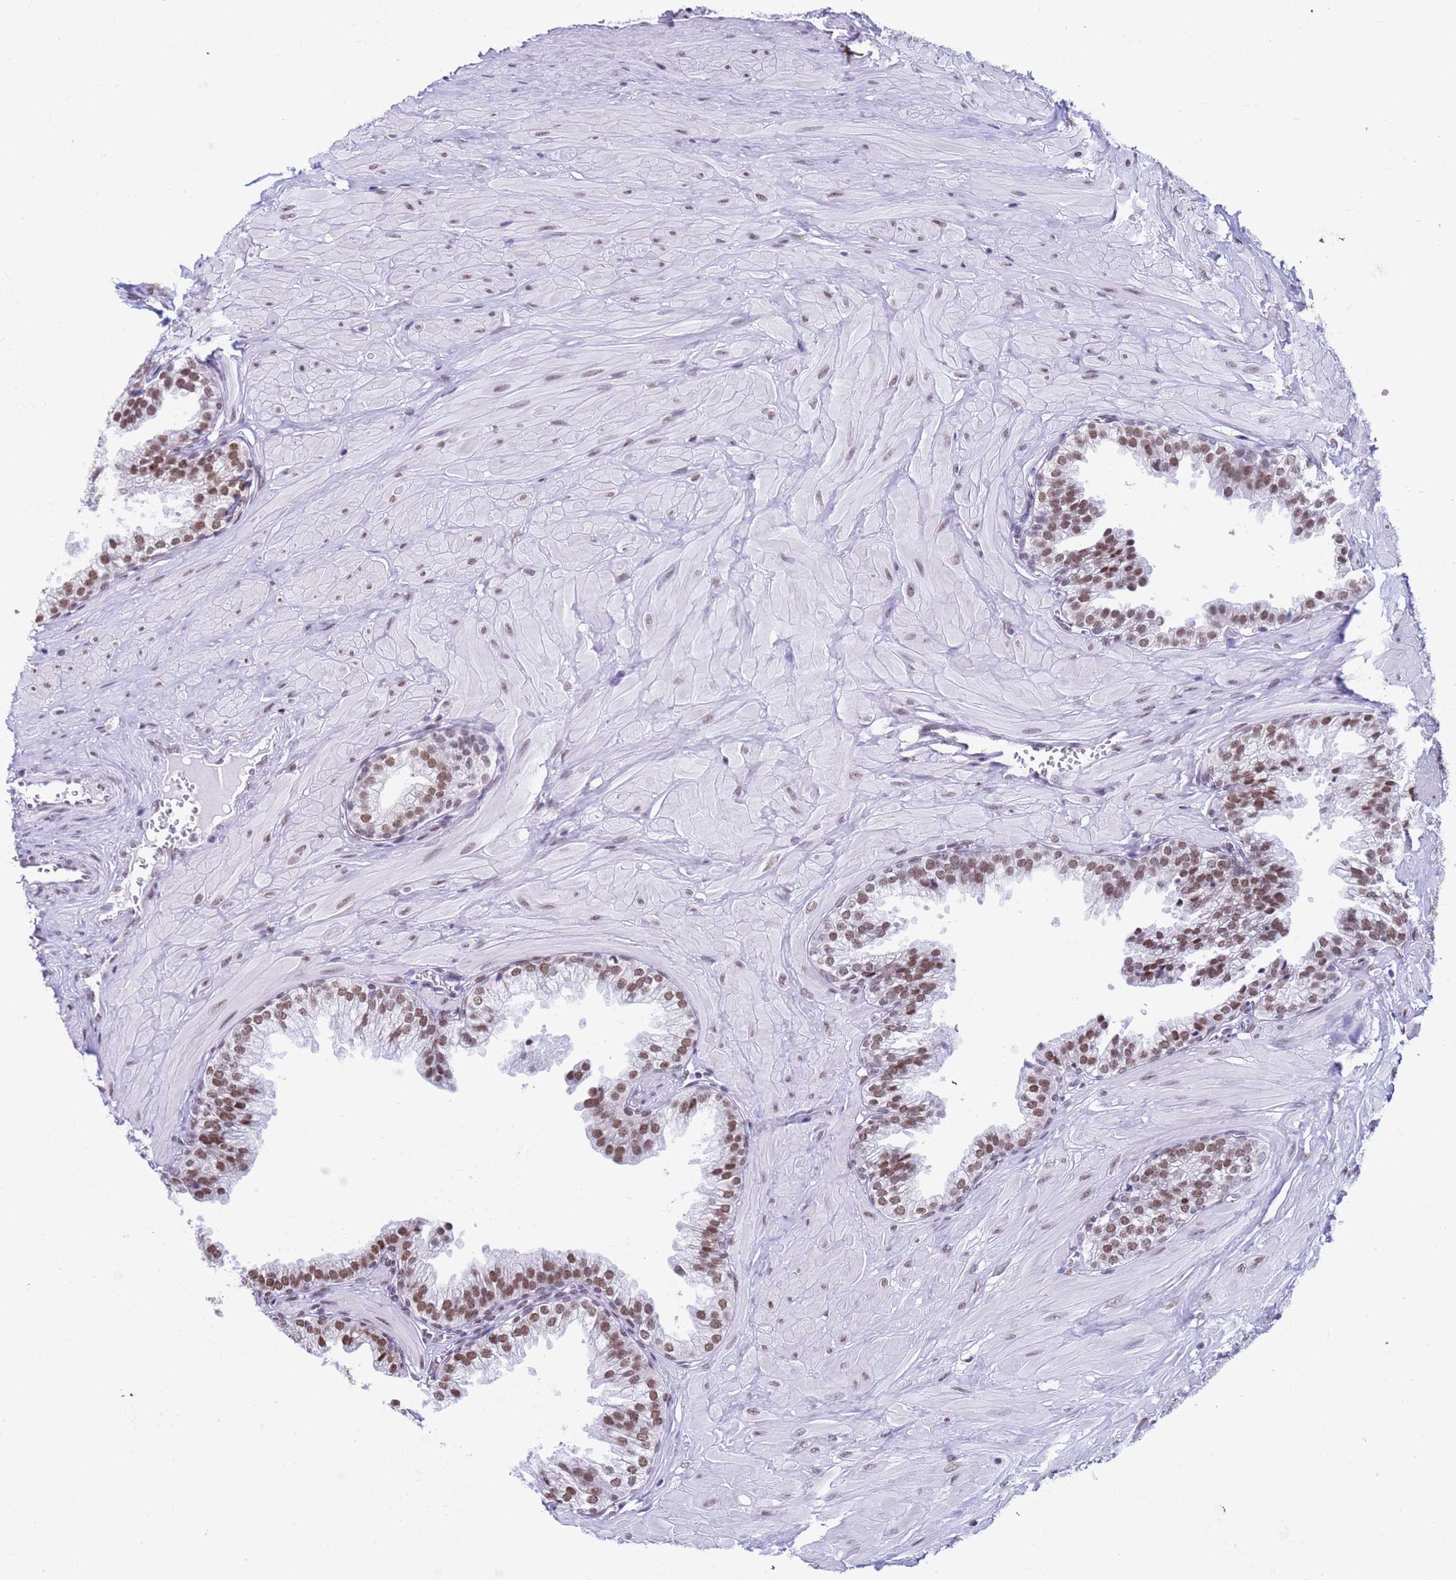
{"staining": {"intensity": "moderate", "quantity": ">75%", "location": "nuclear"}, "tissue": "prostate", "cell_type": "Glandular cells", "image_type": "normal", "snomed": [{"axis": "morphology", "description": "Normal tissue, NOS"}, {"axis": "topography", "description": "Prostate"}, {"axis": "topography", "description": "Peripheral nerve tissue"}], "caption": "Moderate nuclear staining is present in about >75% of glandular cells in benign prostate.", "gene": "FAM170B", "patient": {"sex": "male", "age": 55}}